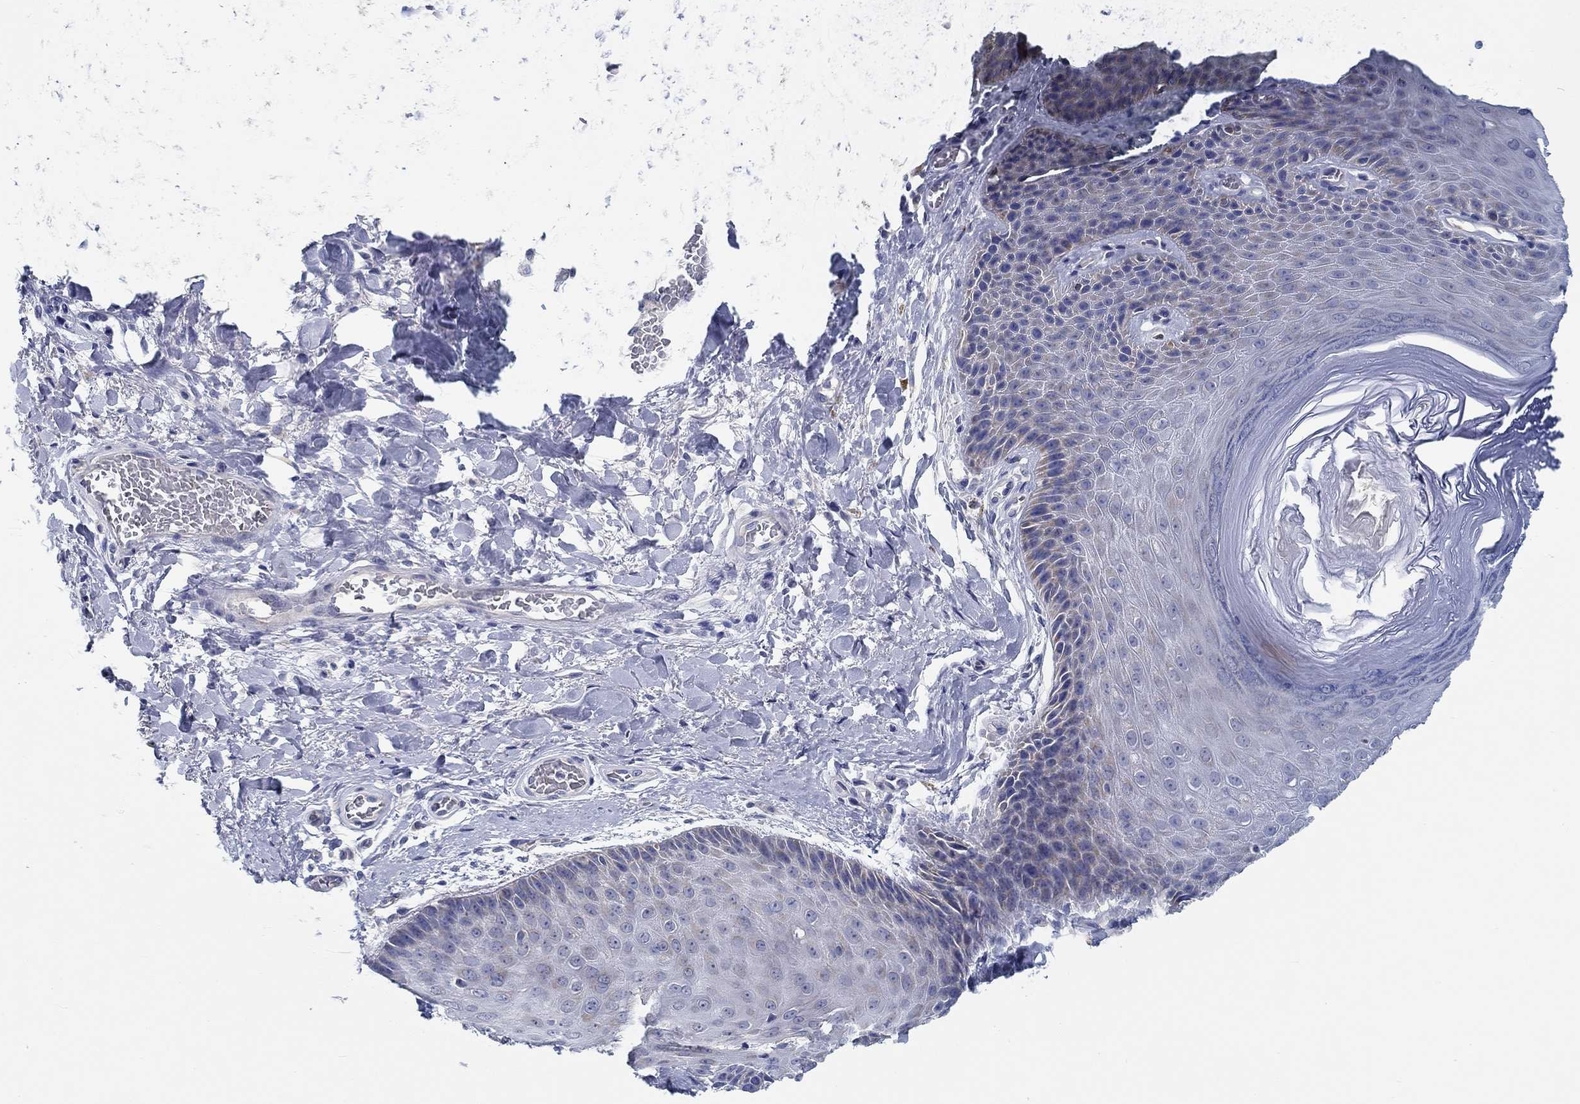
{"staining": {"intensity": "weak", "quantity": "<25%", "location": "cytoplasmic/membranous"}, "tissue": "skin", "cell_type": "Epidermal cells", "image_type": "normal", "snomed": [{"axis": "morphology", "description": "Normal tissue, NOS"}, {"axis": "topography", "description": "Anal"}, {"axis": "topography", "description": "Peripheral nerve tissue"}], "caption": "A photomicrograph of skin stained for a protein reveals no brown staining in epidermal cells.", "gene": "MYBPC1", "patient": {"sex": "male", "age": 53}}